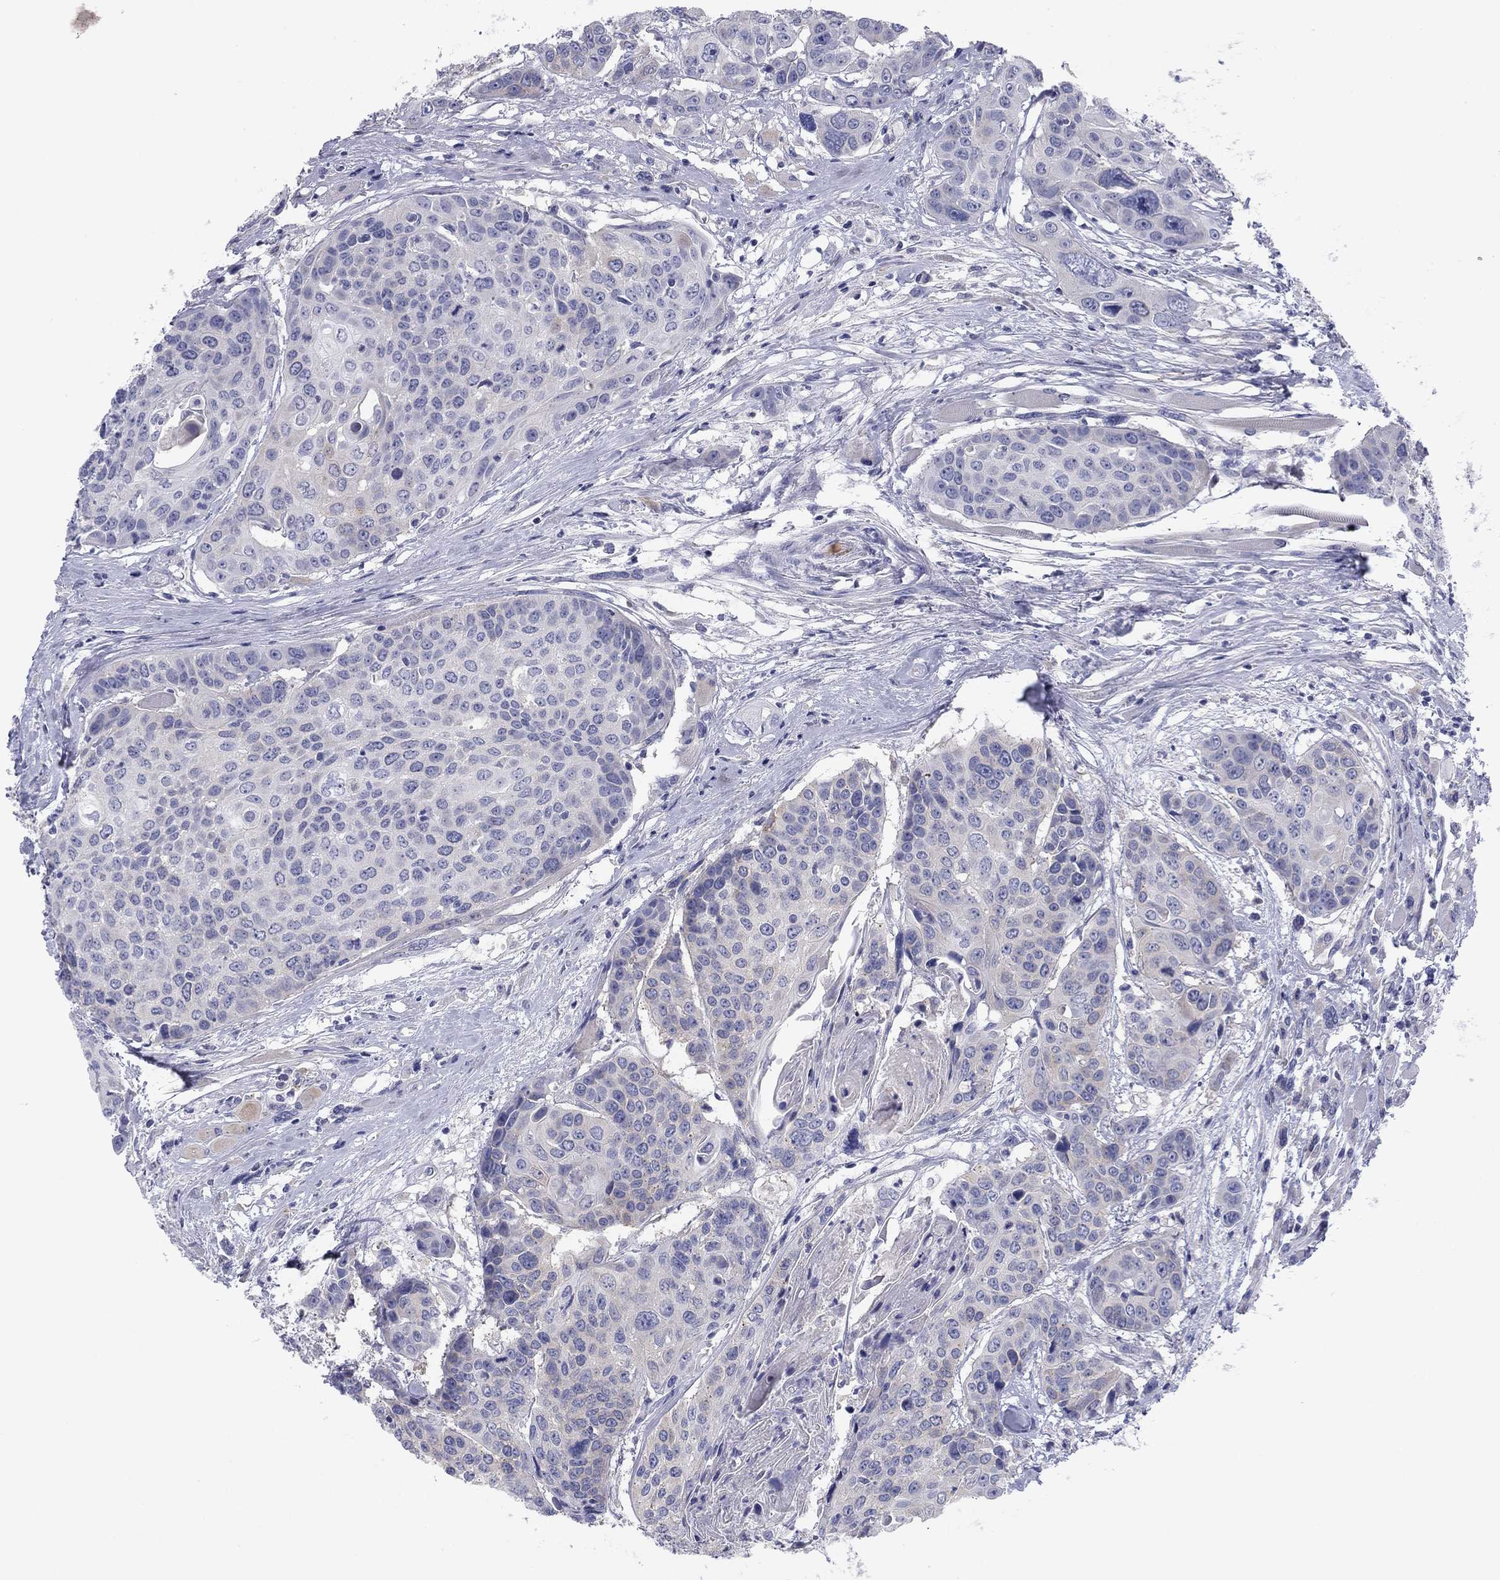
{"staining": {"intensity": "weak", "quantity": "<25%", "location": "cytoplasmic/membranous"}, "tissue": "head and neck cancer", "cell_type": "Tumor cells", "image_type": "cancer", "snomed": [{"axis": "morphology", "description": "Squamous cell carcinoma, NOS"}, {"axis": "topography", "description": "Oral tissue"}, {"axis": "topography", "description": "Head-Neck"}], "caption": "Human head and neck cancer stained for a protein using IHC exhibits no positivity in tumor cells.", "gene": "SEPTIN3", "patient": {"sex": "male", "age": 56}}